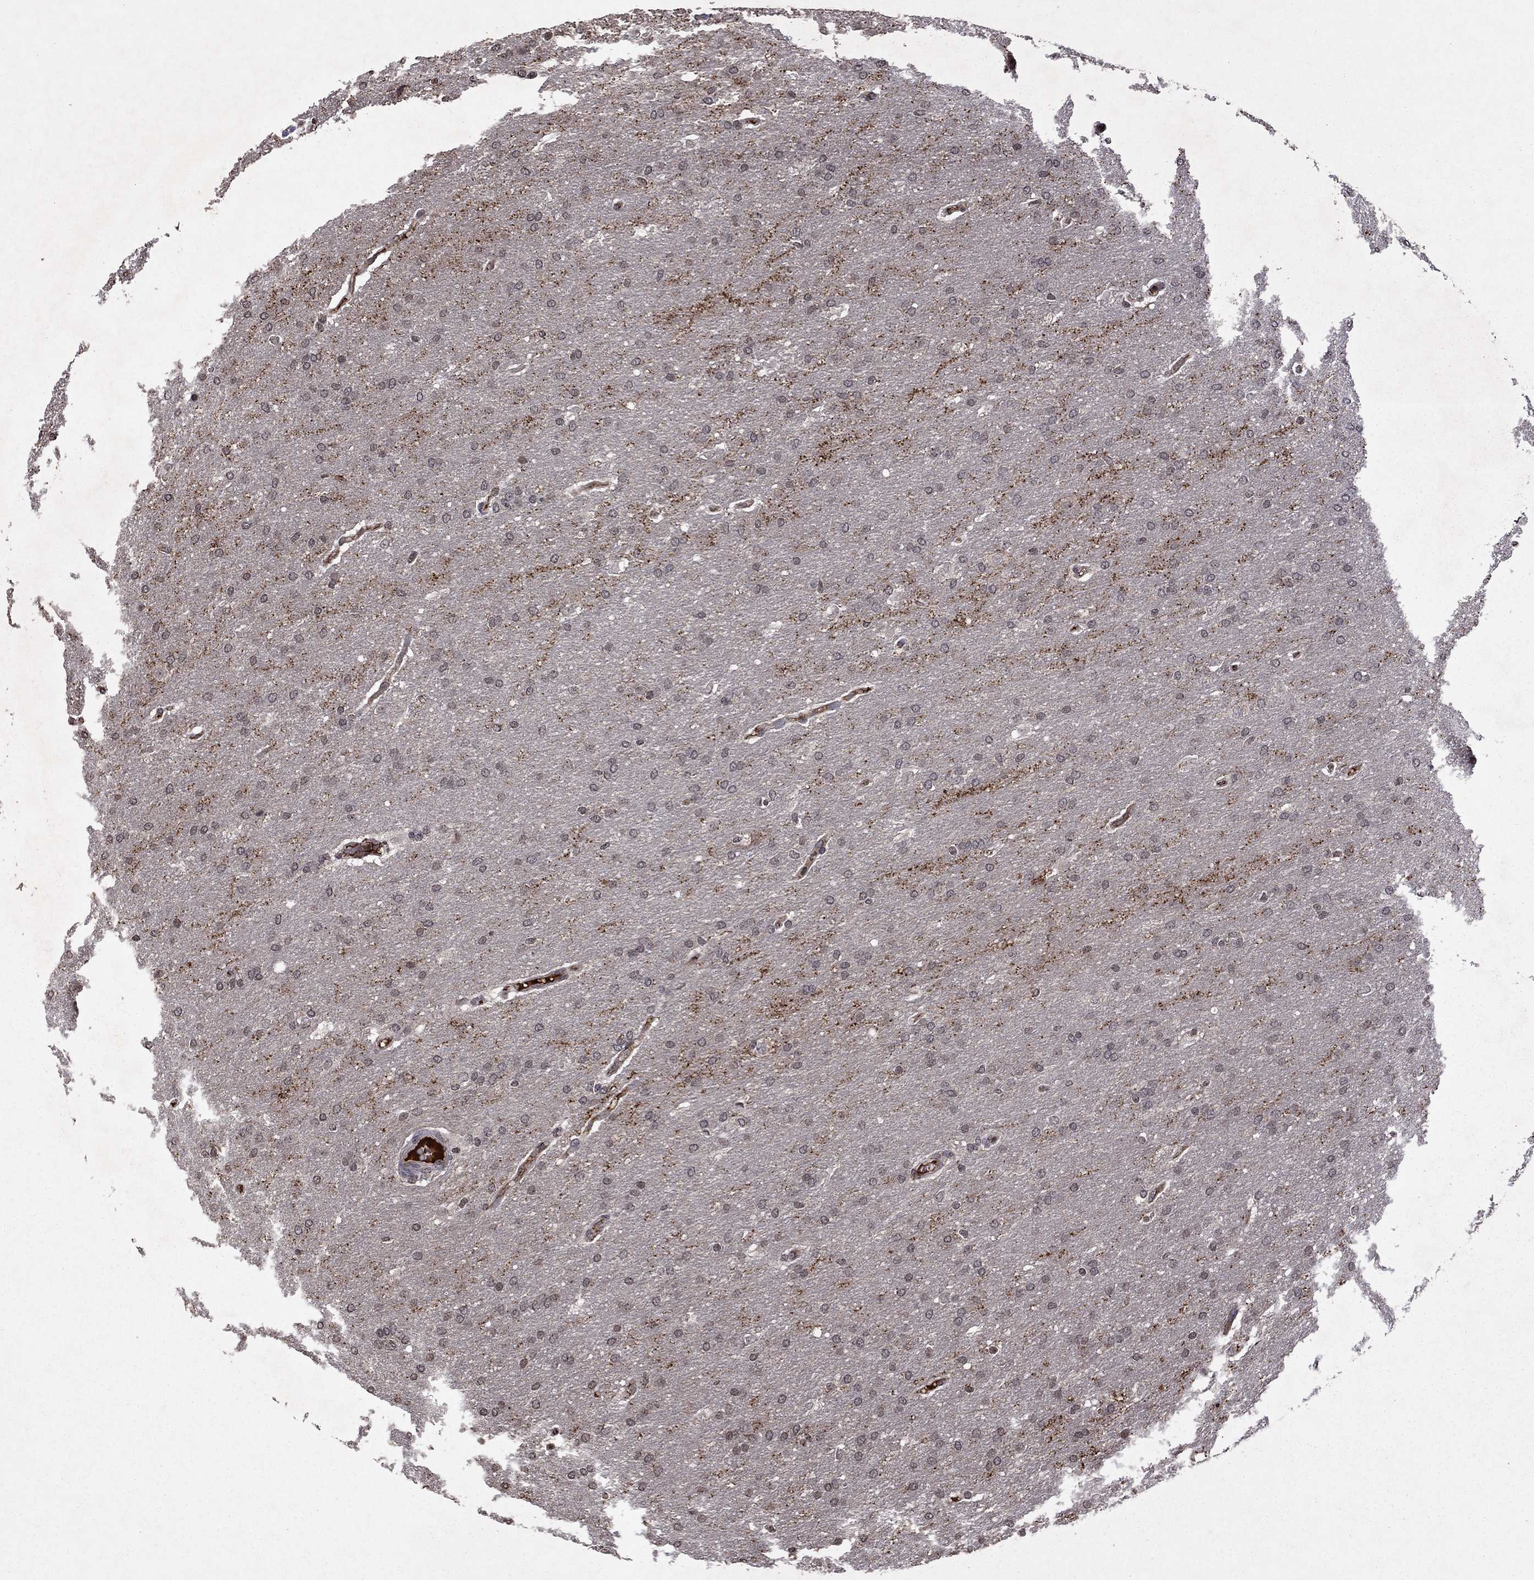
{"staining": {"intensity": "negative", "quantity": "none", "location": "none"}, "tissue": "glioma", "cell_type": "Tumor cells", "image_type": "cancer", "snomed": [{"axis": "morphology", "description": "Glioma, malignant, Low grade"}, {"axis": "topography", "description": "Brain"}], "caption": "DAB immunohistochemical staining of glioma displays no significant staining in tumor cells. (DAB immunohistochemistry visualized using brightfield microscopy, high magnification).", "gene": "NLGN1", "patient": {"sex": "female", "age": 37}}